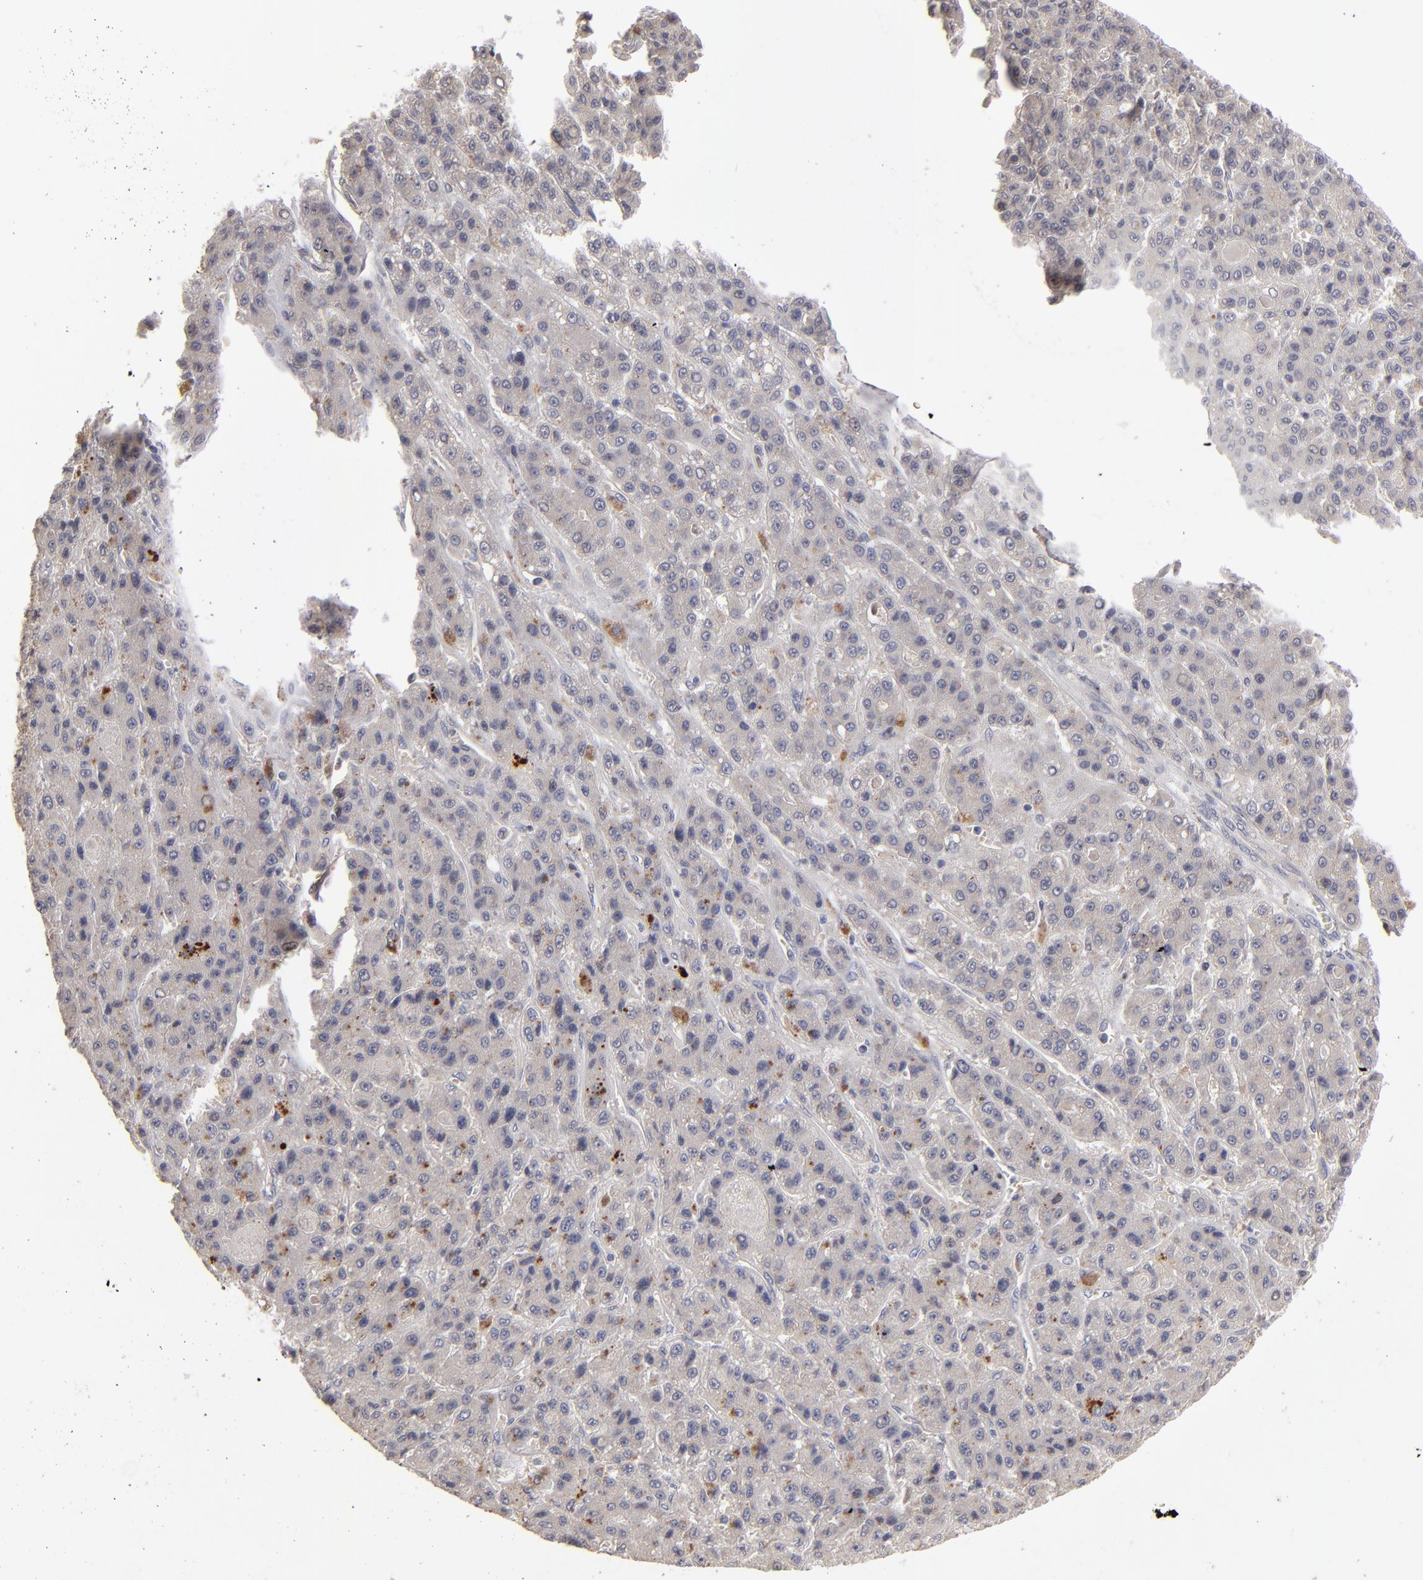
{"staining": {"intensity": "moderate", "quantity": "<25%", "location": "cytoplasmic/membranous"}, "tissue": "liver cancer", "cell_type": "Tumor cells", "image_type": "cancer", "snomed": [{"axis": "morphology", "description": "Carcinoma, Hepatocellular, NOS"}, {"axis": "topography", "description": "Liver"}], "caption": "IHC photomicrograph of neoplastic tissue: liver hepatocellular carcinoma stained using IHC demonstrates low levels of moderate protein expression localized specifically in the cytoplasmic/membranous of tumor cells, appearing as a cytoplasmic/membranous brown color.", "gene": "EXD2", "patient": {"sex": "male", "age": 70}}